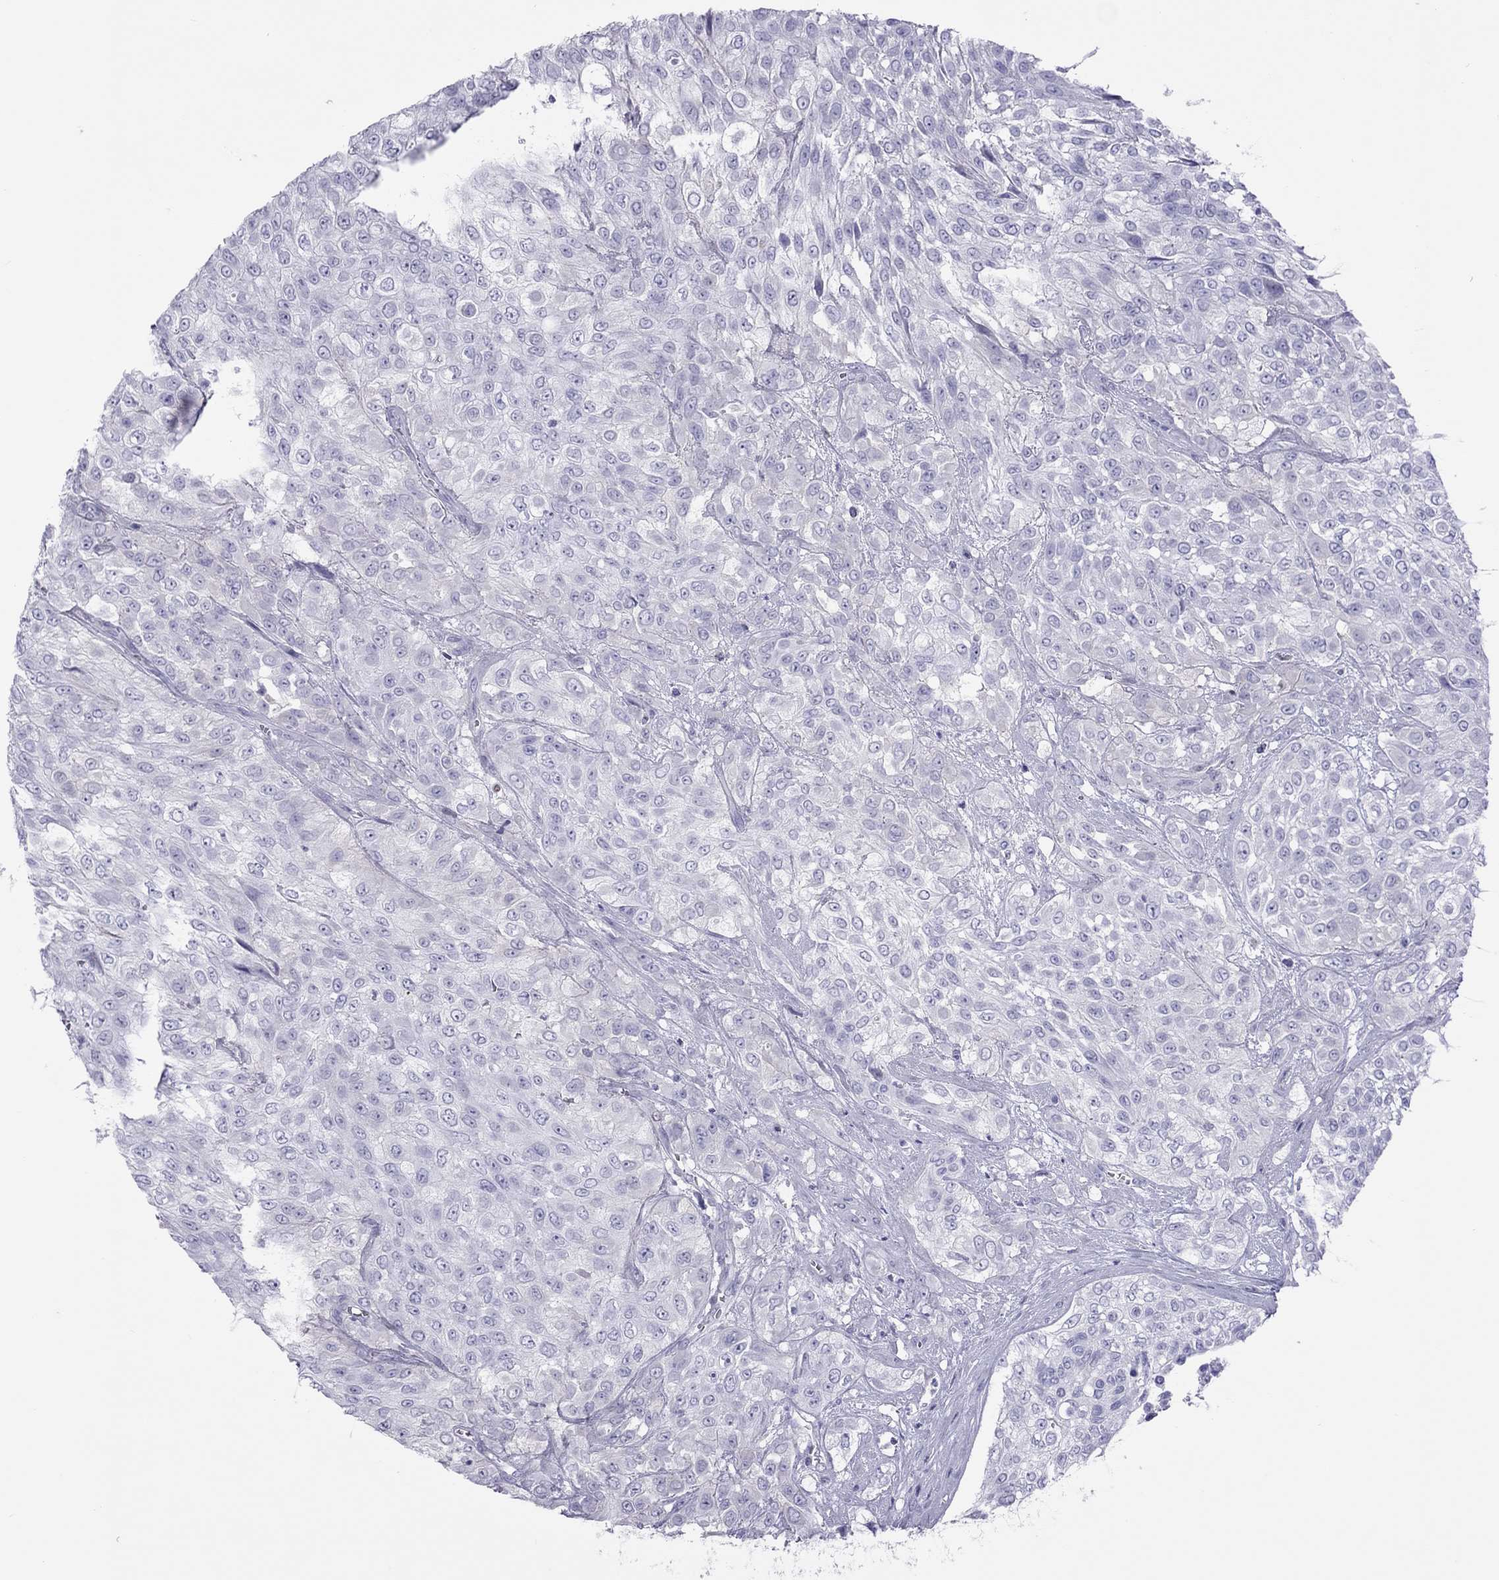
{"staining": {"intensity": "negative", "quantity": "none", "location": "none"}, "tissue": "urothelial cancer", "cell_type": "Tumor cells", "image_type": "cancer", "snomed": [{"axis": "morphology", "description": "Urothelial carcinoma, High grade"}, {"axis": "topography", "description": "Urinary bladder"}], "caption": "An IHC image of urothelial carcinoma (high-grade) is shown. There is no staining in tumor cells of urothelial carcinoma (high-grade).", "gene": "STAG3", "patient": {"sex": "male", "age": 57}}